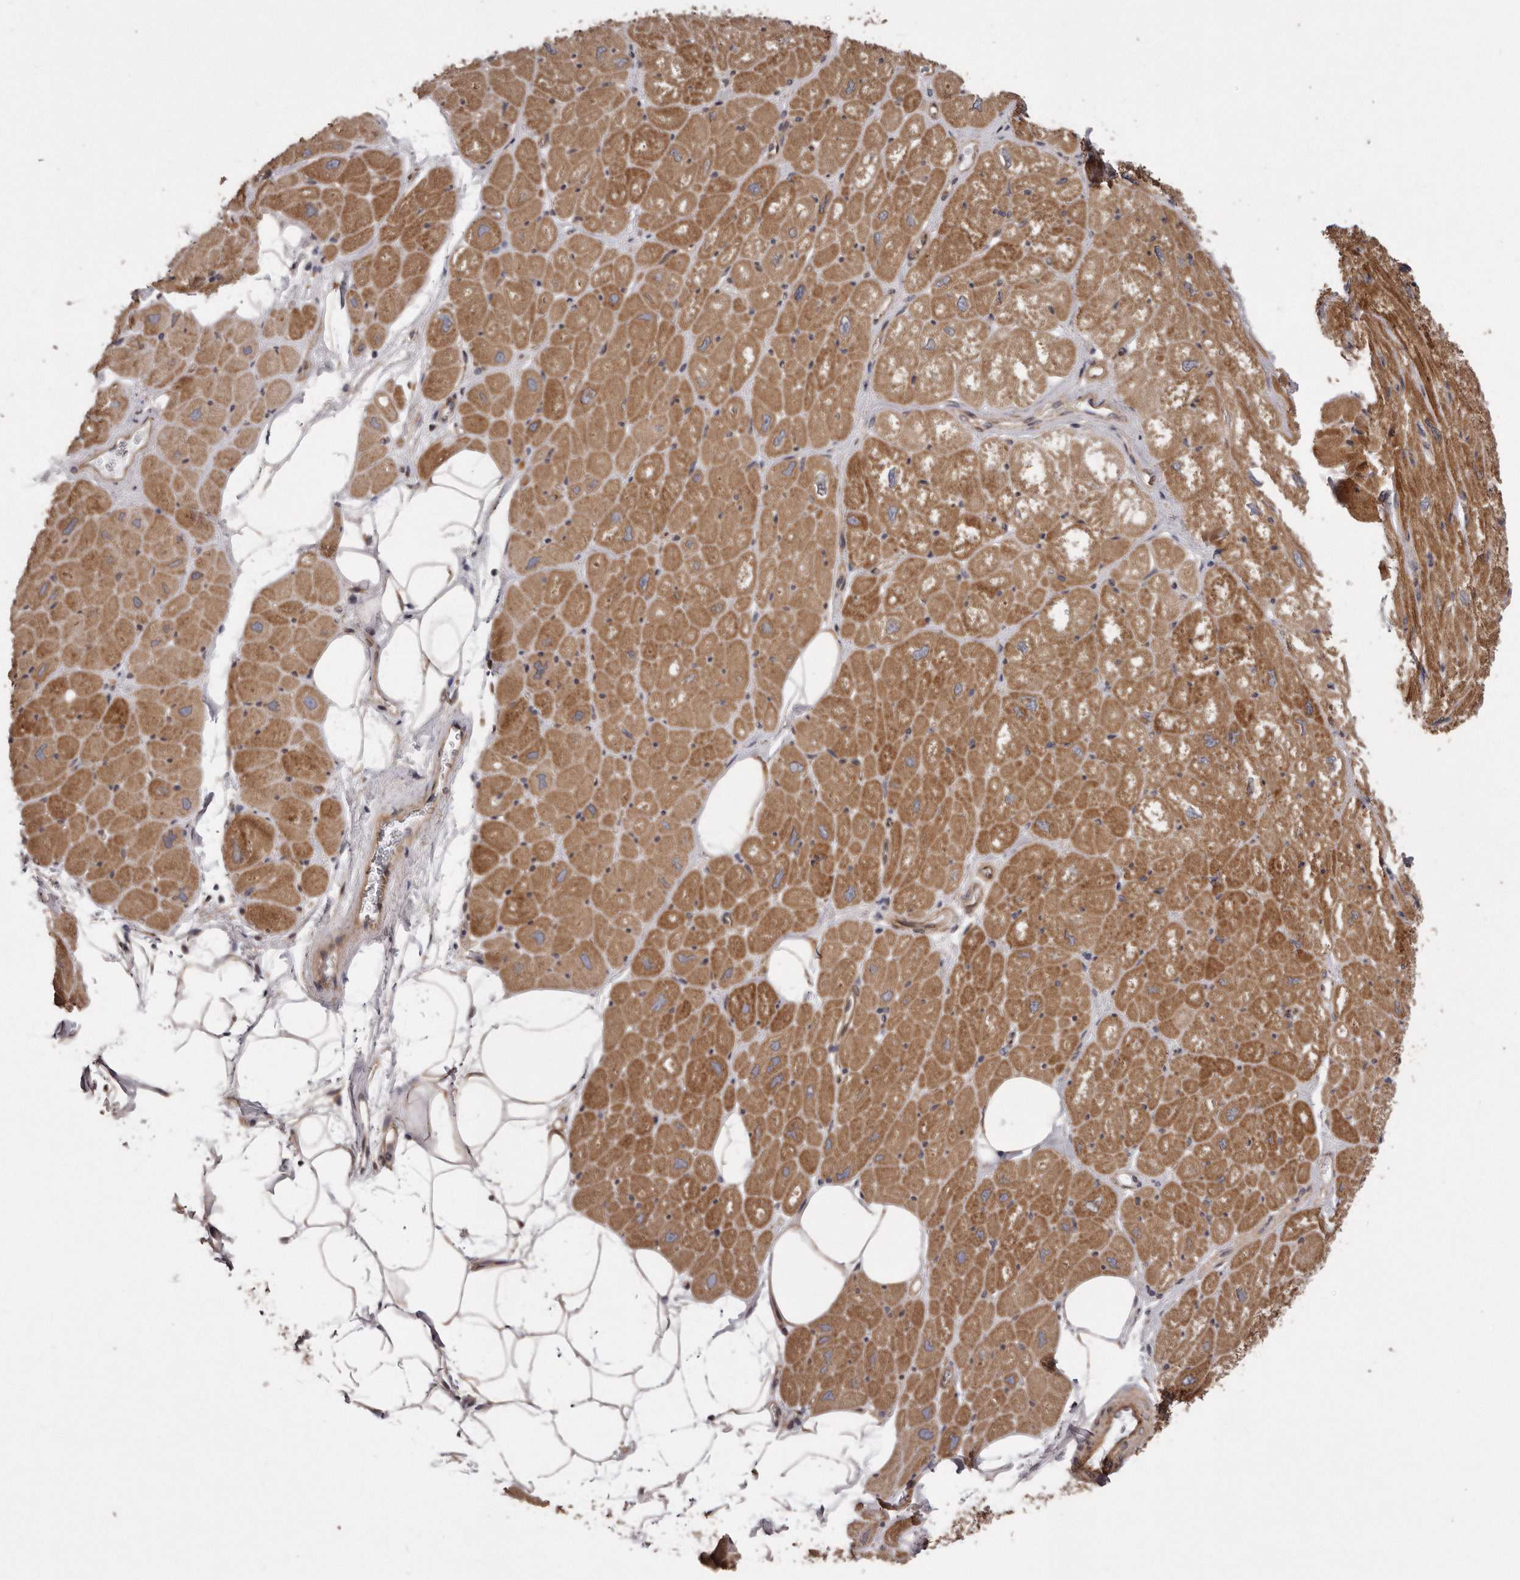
{"staining": {"intensity": "moderate", "quantity": ">75%", "location": "cytoplasmic/membranous"}, "tissue": "heart muscle", "cell_type": "Cardiomyocytes", "image_type": "normal", "snomed": [{"axis": "morphology", "description": "Normal tissue, NOS"}, {"axis": "topography", "description": "Heart"}], "caption": "The image displays staining of benign heart muscle, revealing moderate cytoplasmic/membranous protein expression (brown color) within cardiomyocytes.", "gene": "ARMCX1", "patient": {"sex": "male", "age": 50}}